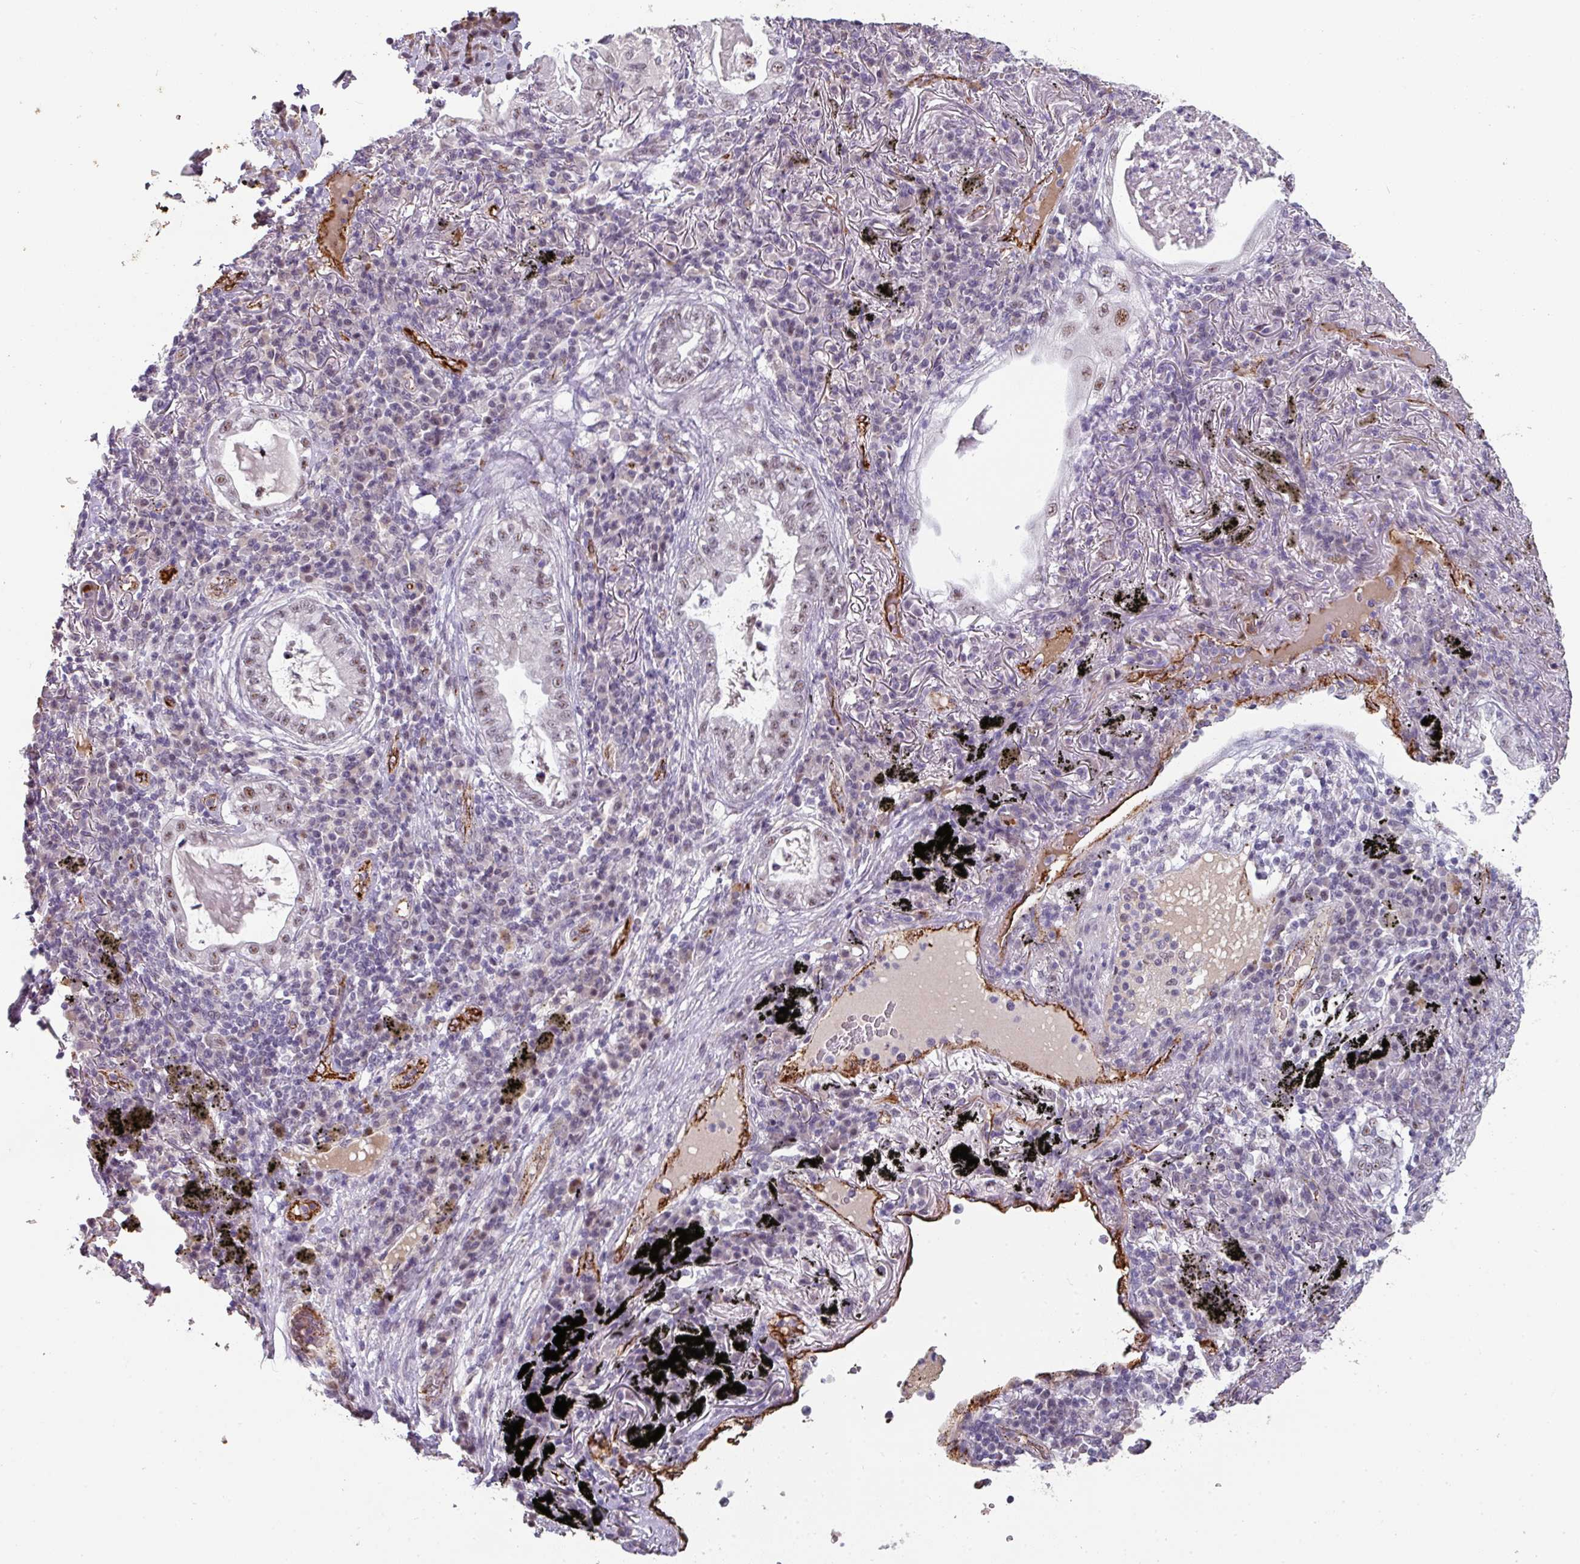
{"staining": {"intensity": "moderate", "quantity": ">75%", "location": "nuclear"}, "tissue": "lung cancer", "cell_type": "Tumor cells", "image_type": "cancer", "snomed": [{"axis": "morphology", "description": "Adenocarcinoma, NOS"}, {"axis": "topography", "description": "Lung"}], "caption": "A high-resolution image shows immunohistochemistry (IHC) staining of lung cancer, which shows moderate nuclear expression in about >75% of tumor cells.", "gene": "SIDT2", "patient": {"sex": "female", "age": 73}}